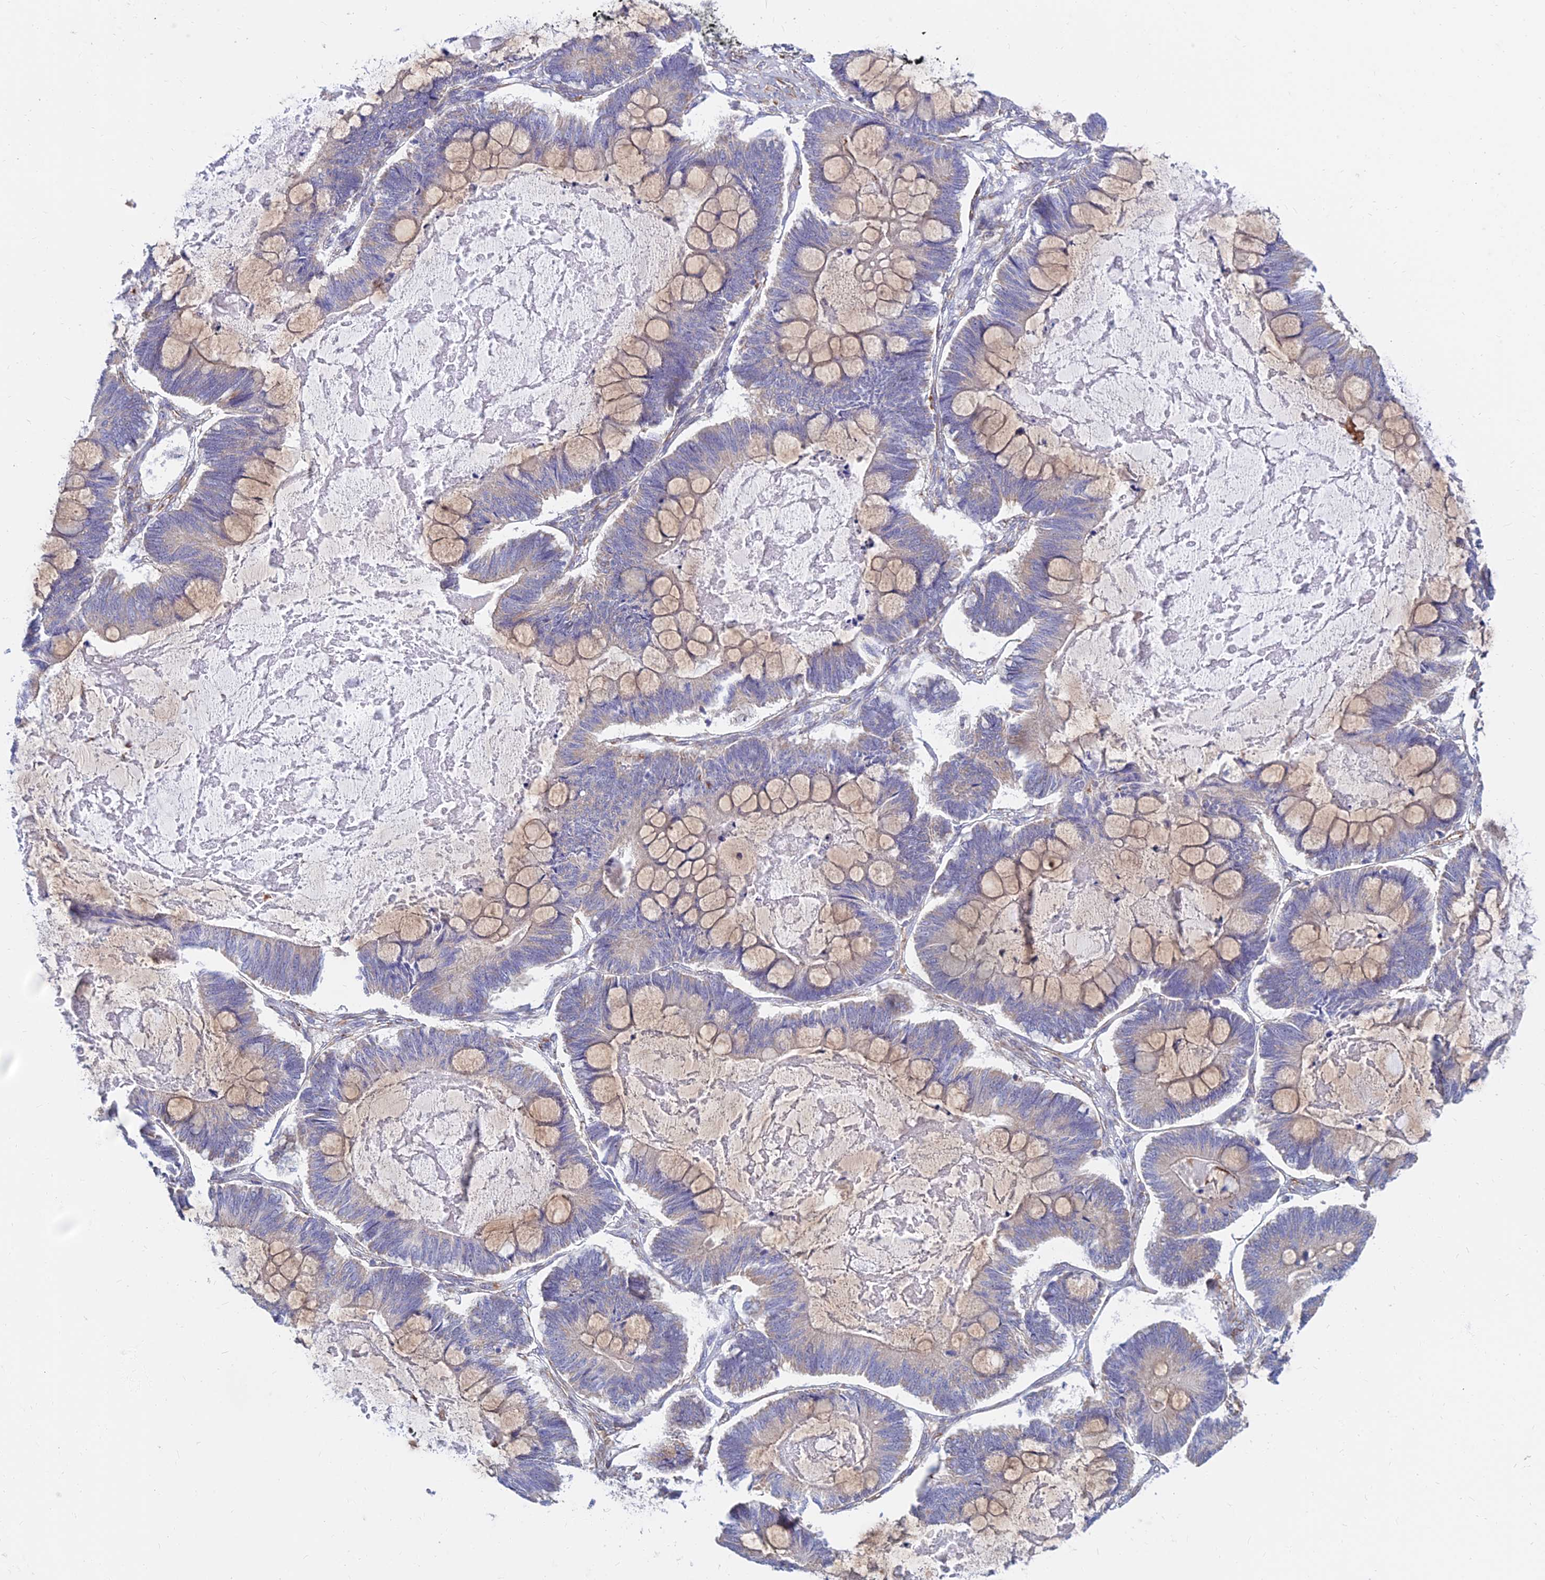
{"staining": {"intensity": "weak", "quantity": "<25%", "location": "cytoplasmic/membranous"}, "tissue": "ovarian cancer", "cell_type": "Tumor cells", "image_type": "cancer", "snomed": [{"axis": "morphology", "description": "Cystadenocarcinoma, mucinous, NOS"}, {"axis": "topography", "description": "Ovary"}], "caption": "Immunohistochemistry (IHC) micrograph of human mucinous cystadenocarcinoma (ovarian) stained for a protein (brown), which shows no staining in tumor cells.", "gene": "CDK18", "patient": {"sex": "female", "age": 61}}